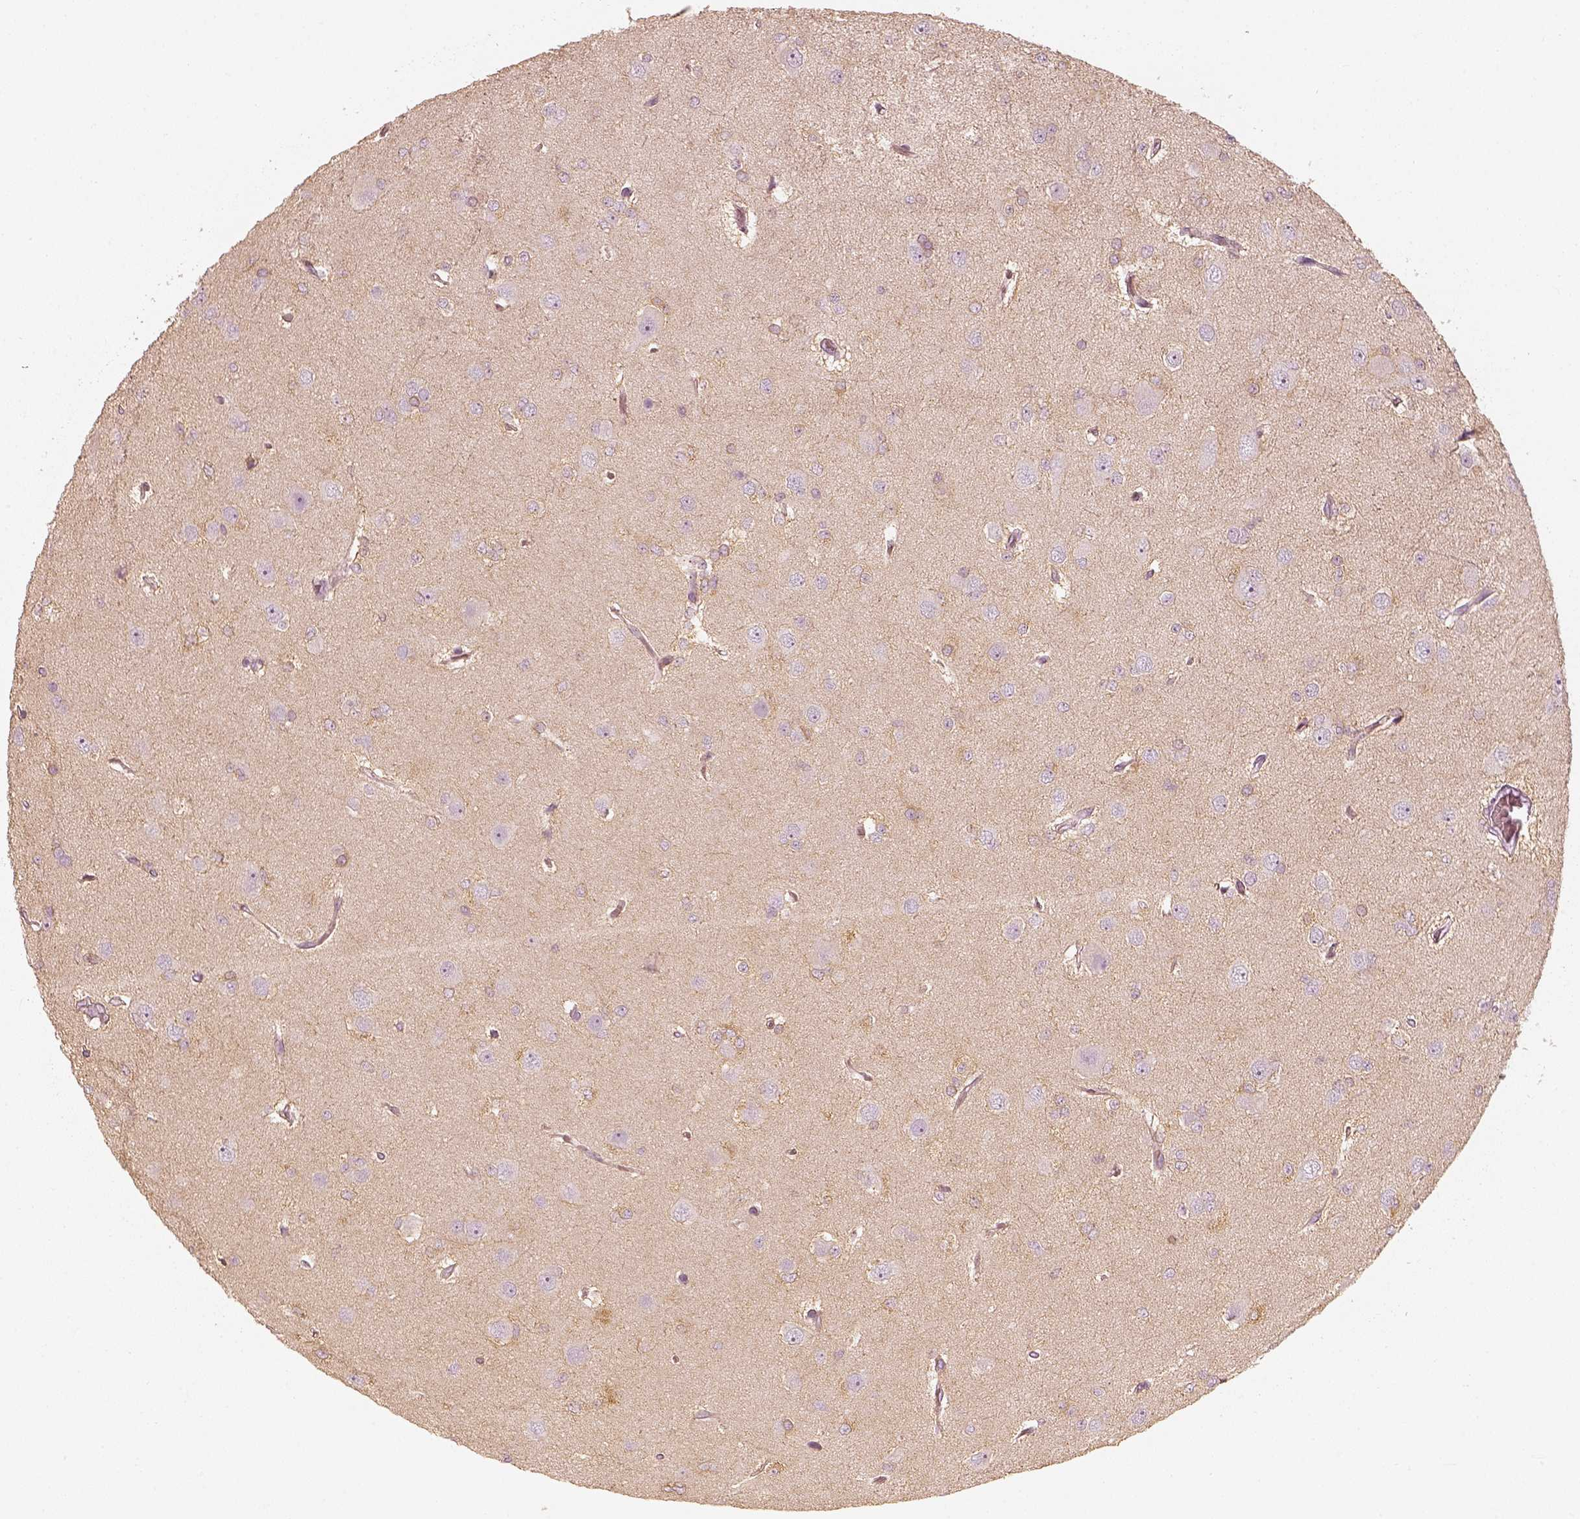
{"staining": {"intensity": "weak", "quantity": ">75%", "location": "cytoplasmic/membranous"}, "tissue": "glioma", "cell_type": "Tumor cells", "image_type": "cancer", "snomed": [{"axis": "morphology", "description": "Glioma, malignant, Low grade"}, {"axis": "topography", "description": "Brain"}], "caption": "A micrograph of human glioma stained for a protein displays weak cytoplasmic/membranous brown staining in tumor cells.", "gene": "FMNL2", "patient": {"sex": "male", "age": 27}}